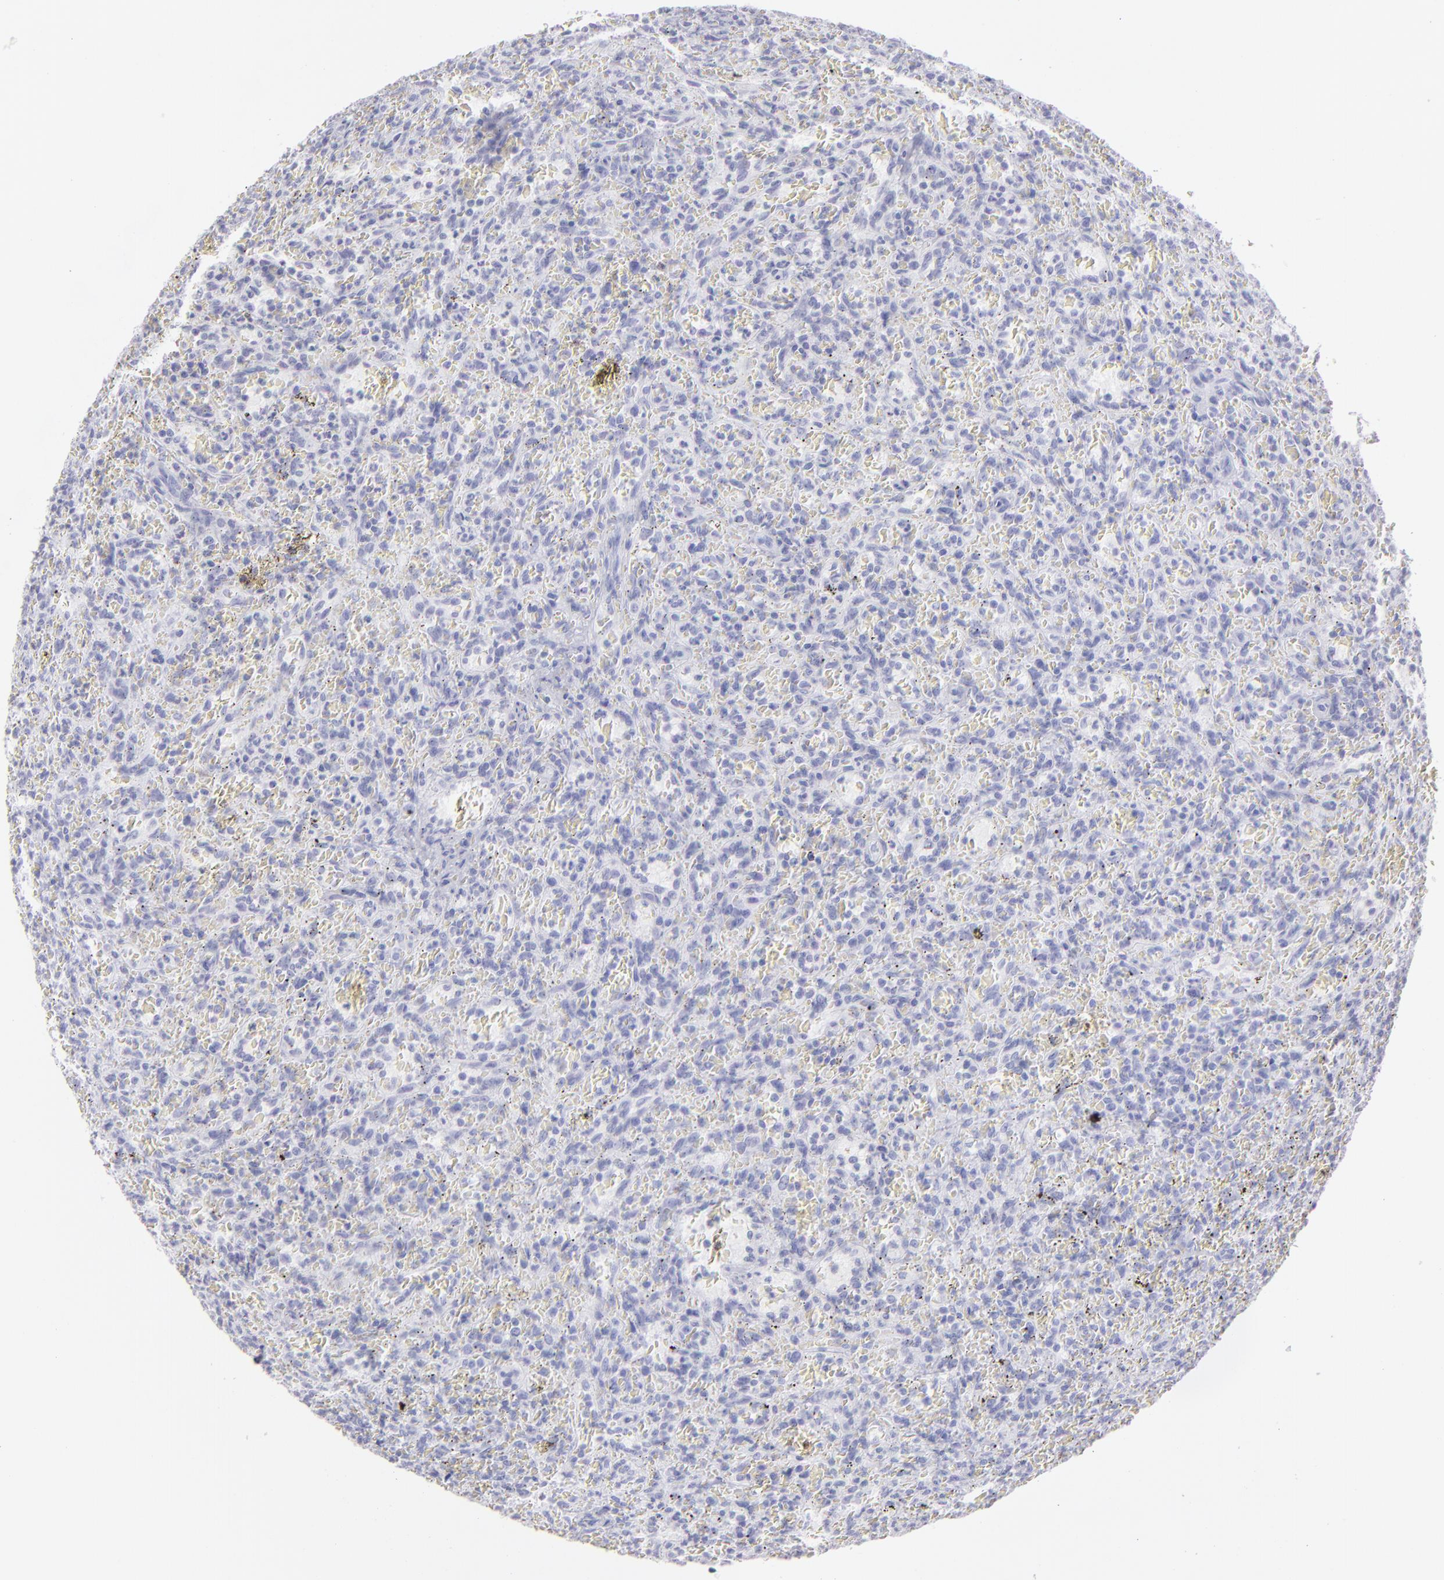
{"staining": {"intensity": "negative", "quantity": "none", "location": "none"}, "tissue": "lymphoma", "cell_type": "Tumor cells", "image_type": "cancer", "snomed": [{"axis": "morphology", "description": "Malignant lymphoma, non-Hodgkin's type, Low grade"}, {"axis": "topography", "description": "Spleen"}], "caption": "Low-grade malignant lymphoma, non-Hodgkin's type stained for a protein using immunohistochemistry displays no expression tumor cells.", "gene": "FLG", "patient": {"sex": "female", "age": 64}}